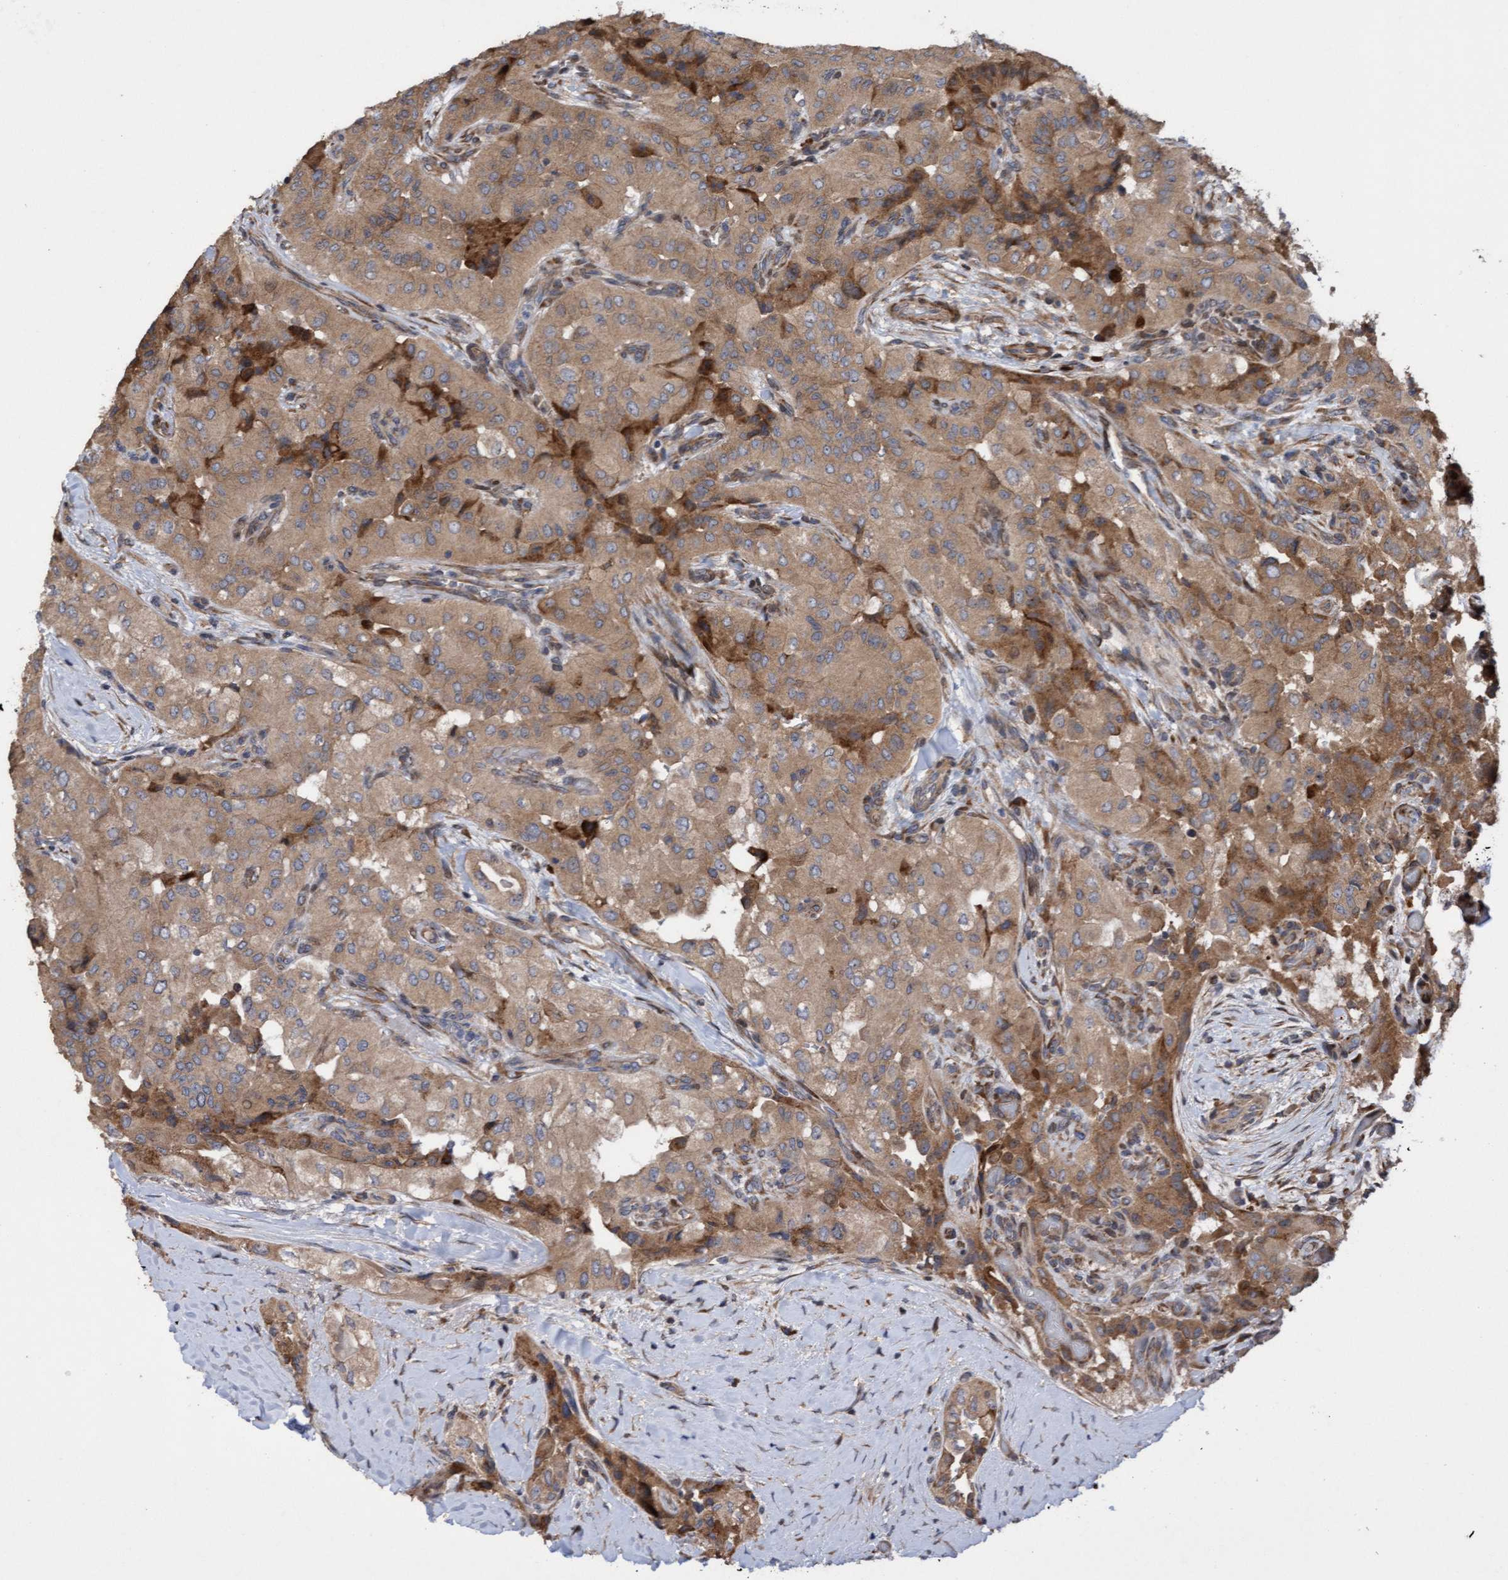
{"staining": {"intensity": "moderate", "quantity": ">75%", "location": "cytoplasmic/membranous"}, "tissue": "thyroid cancer", "cell_type": "Tumor cells", "image_type": "cancer", "snomed": [{"axis": "morphology", "description": "Papillary adenocarcinoma, NOS"}, {"axis": "topography", "description": "Thyroid gland"}], "caption": "Approximately >75% of tumor cells in thyroid cancer show moderate cytoplasmic/membranous protein positivity as visualized by brown immunohistochemical staining.", "gene": "ELP5", "patient": {"sex": "female", "age": 59}}